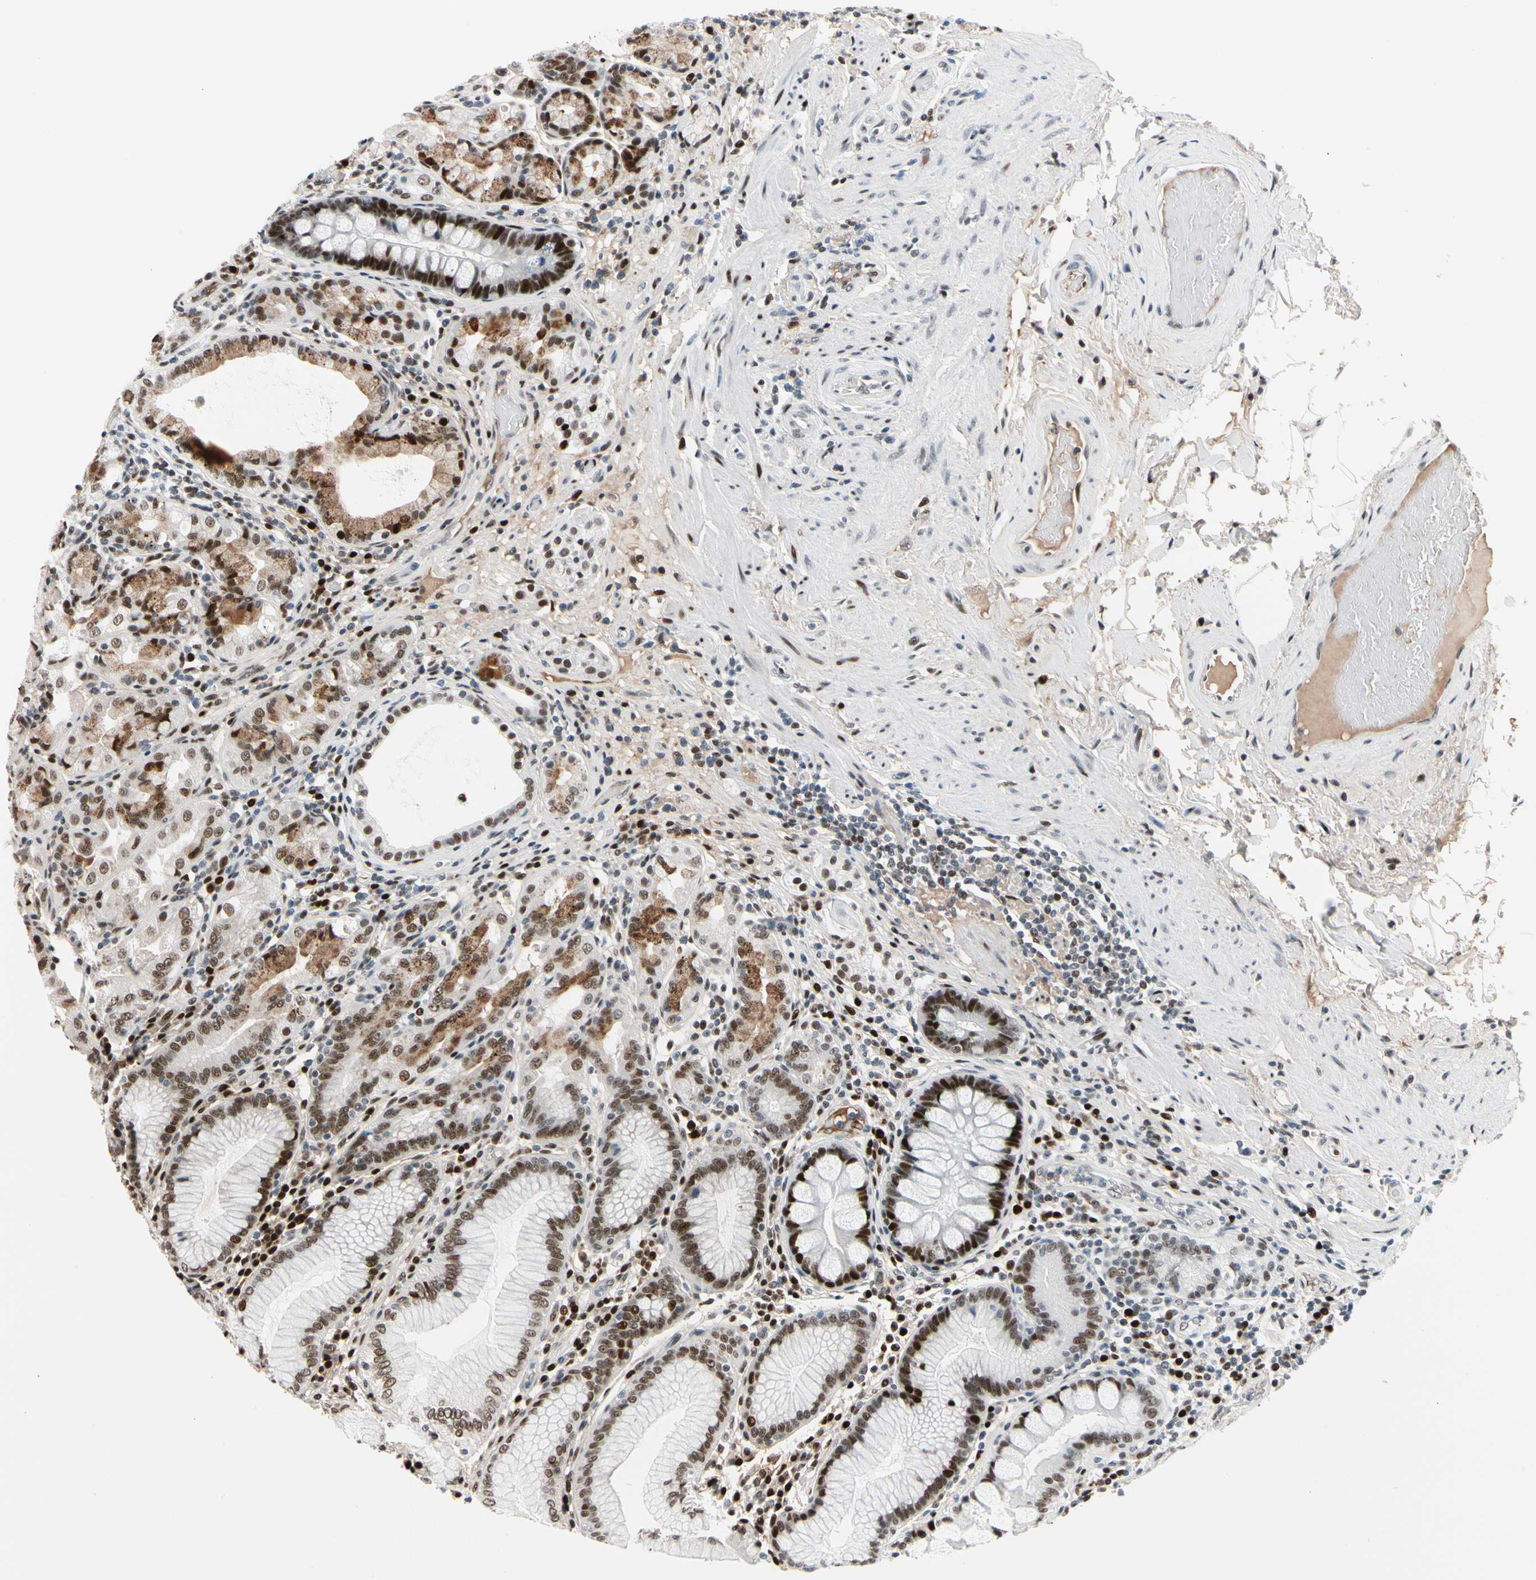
{"staining": {"intensity": "moderate", "quantity": "25%-75%", "location": "nuclear"}, "tissue": "stomach", "cell_type": "Glandular cells", "image_type": "normal", "snomed": [{"axis": "morphology", "description": "Normal tissue, NOS"}, {"axis": "topography", "description": "Stomach, lower"}], "caption": "Normal stomach demonstrates moderate nuclear expression in about 25%-75% of glandular cells.", "gene": "FOXO3", "patient": {"sex": "female", "age": 76}}